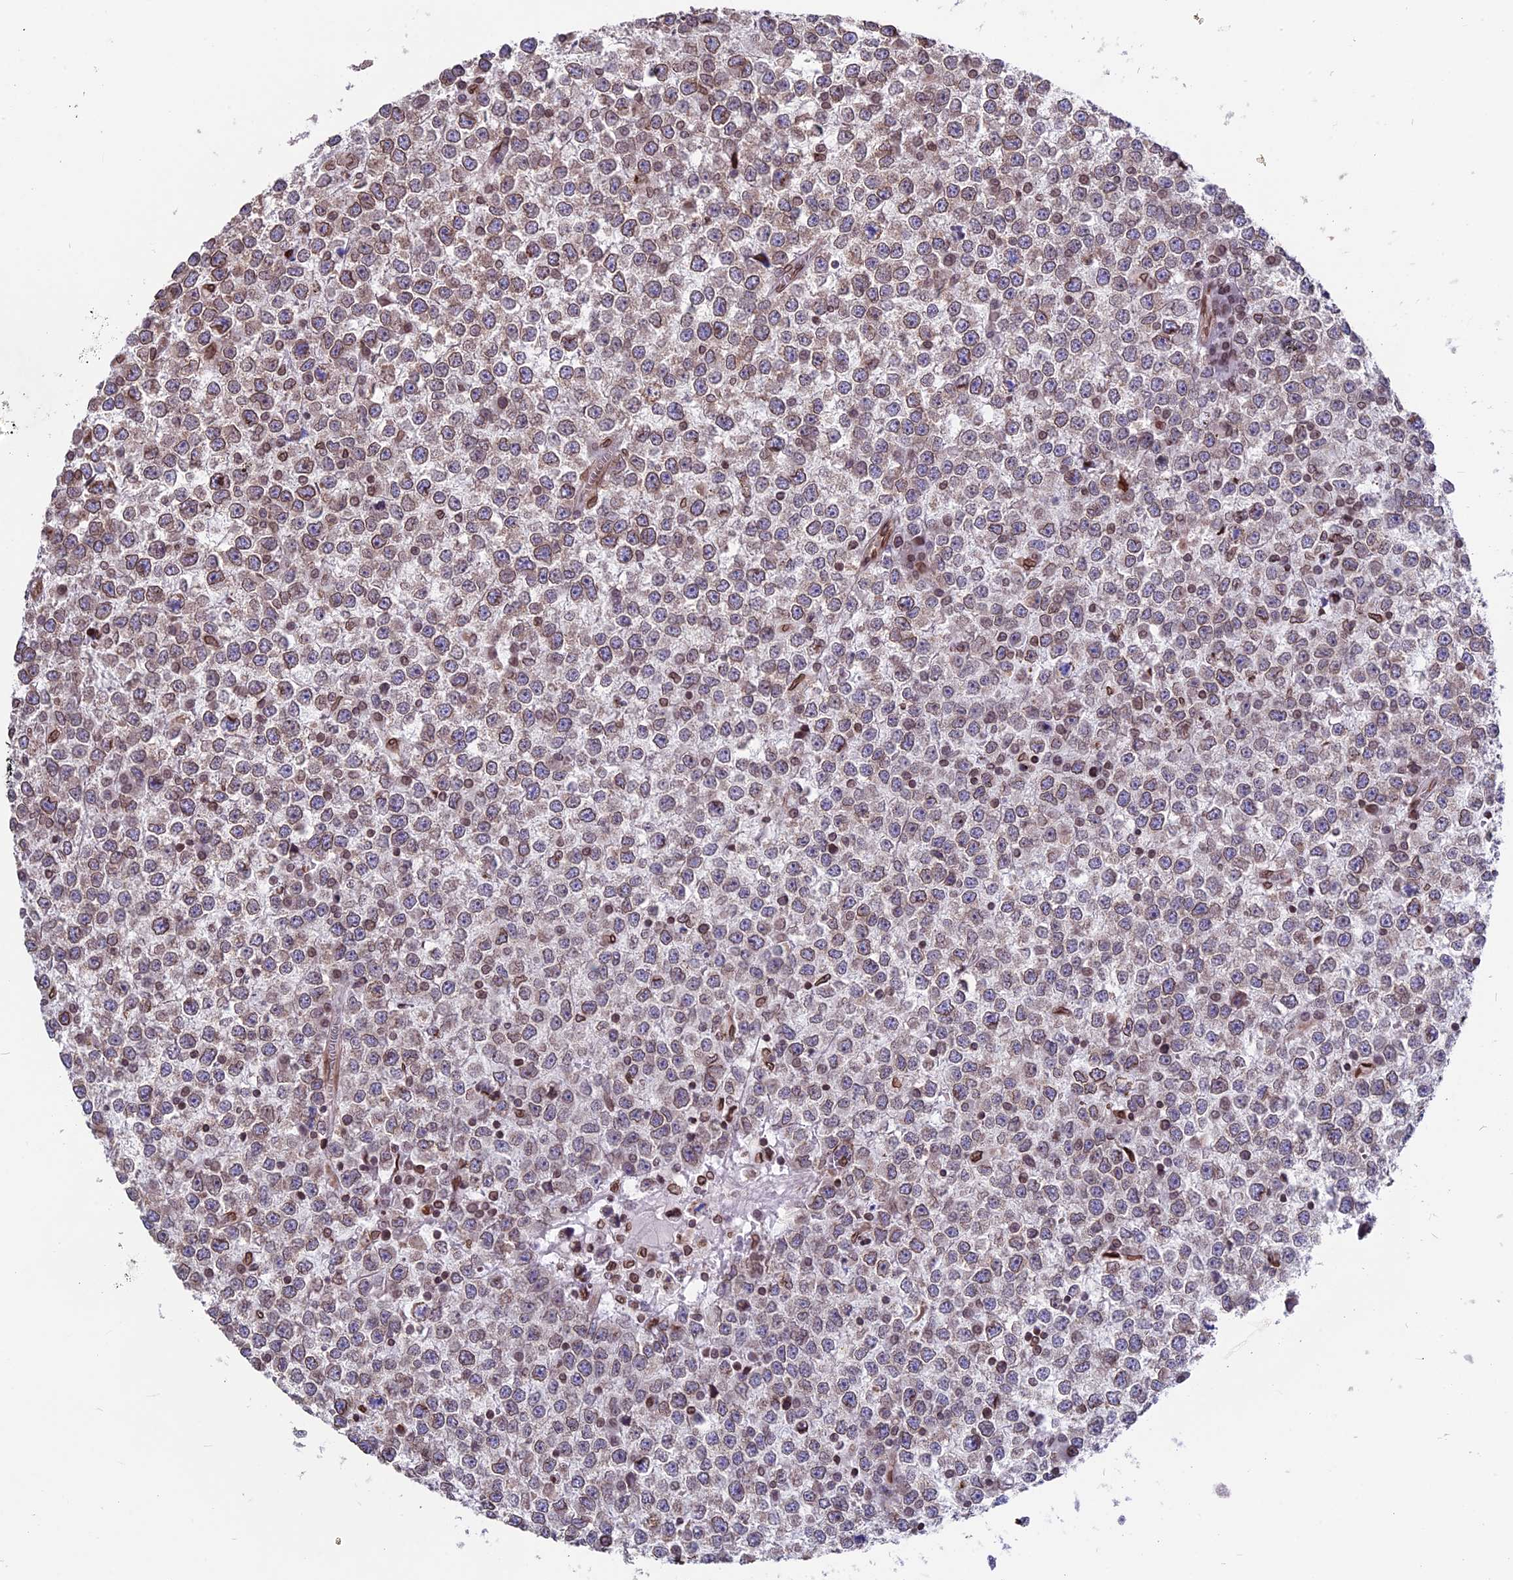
{"staining": {"intensity": "moderate", "quantity": ">75%", "location": "cytoplasmic/membranous,nuclear"}, "tissue": "testis cancer", "cell_type": "Tumor cells", "image_type": "cancer", "snomed": [{"axis": "morphology", "description": "Seminoma, NOS"}, {"axis": "topography", "description": "Testis"}], "caption": "IHC of testis cancer demonstrates medium levels of moderate cytoplasmic/membranous and nuclear expression in approximately >75% of tumor cells. Using DAB (3,3'-diaminobenzidine) (brown) and hematoxylin (blue) stains, captured at high magnification using brightfield microscopy.", "gene": "PTCHD4", "patient": {"sex": "male", "age": 65}}